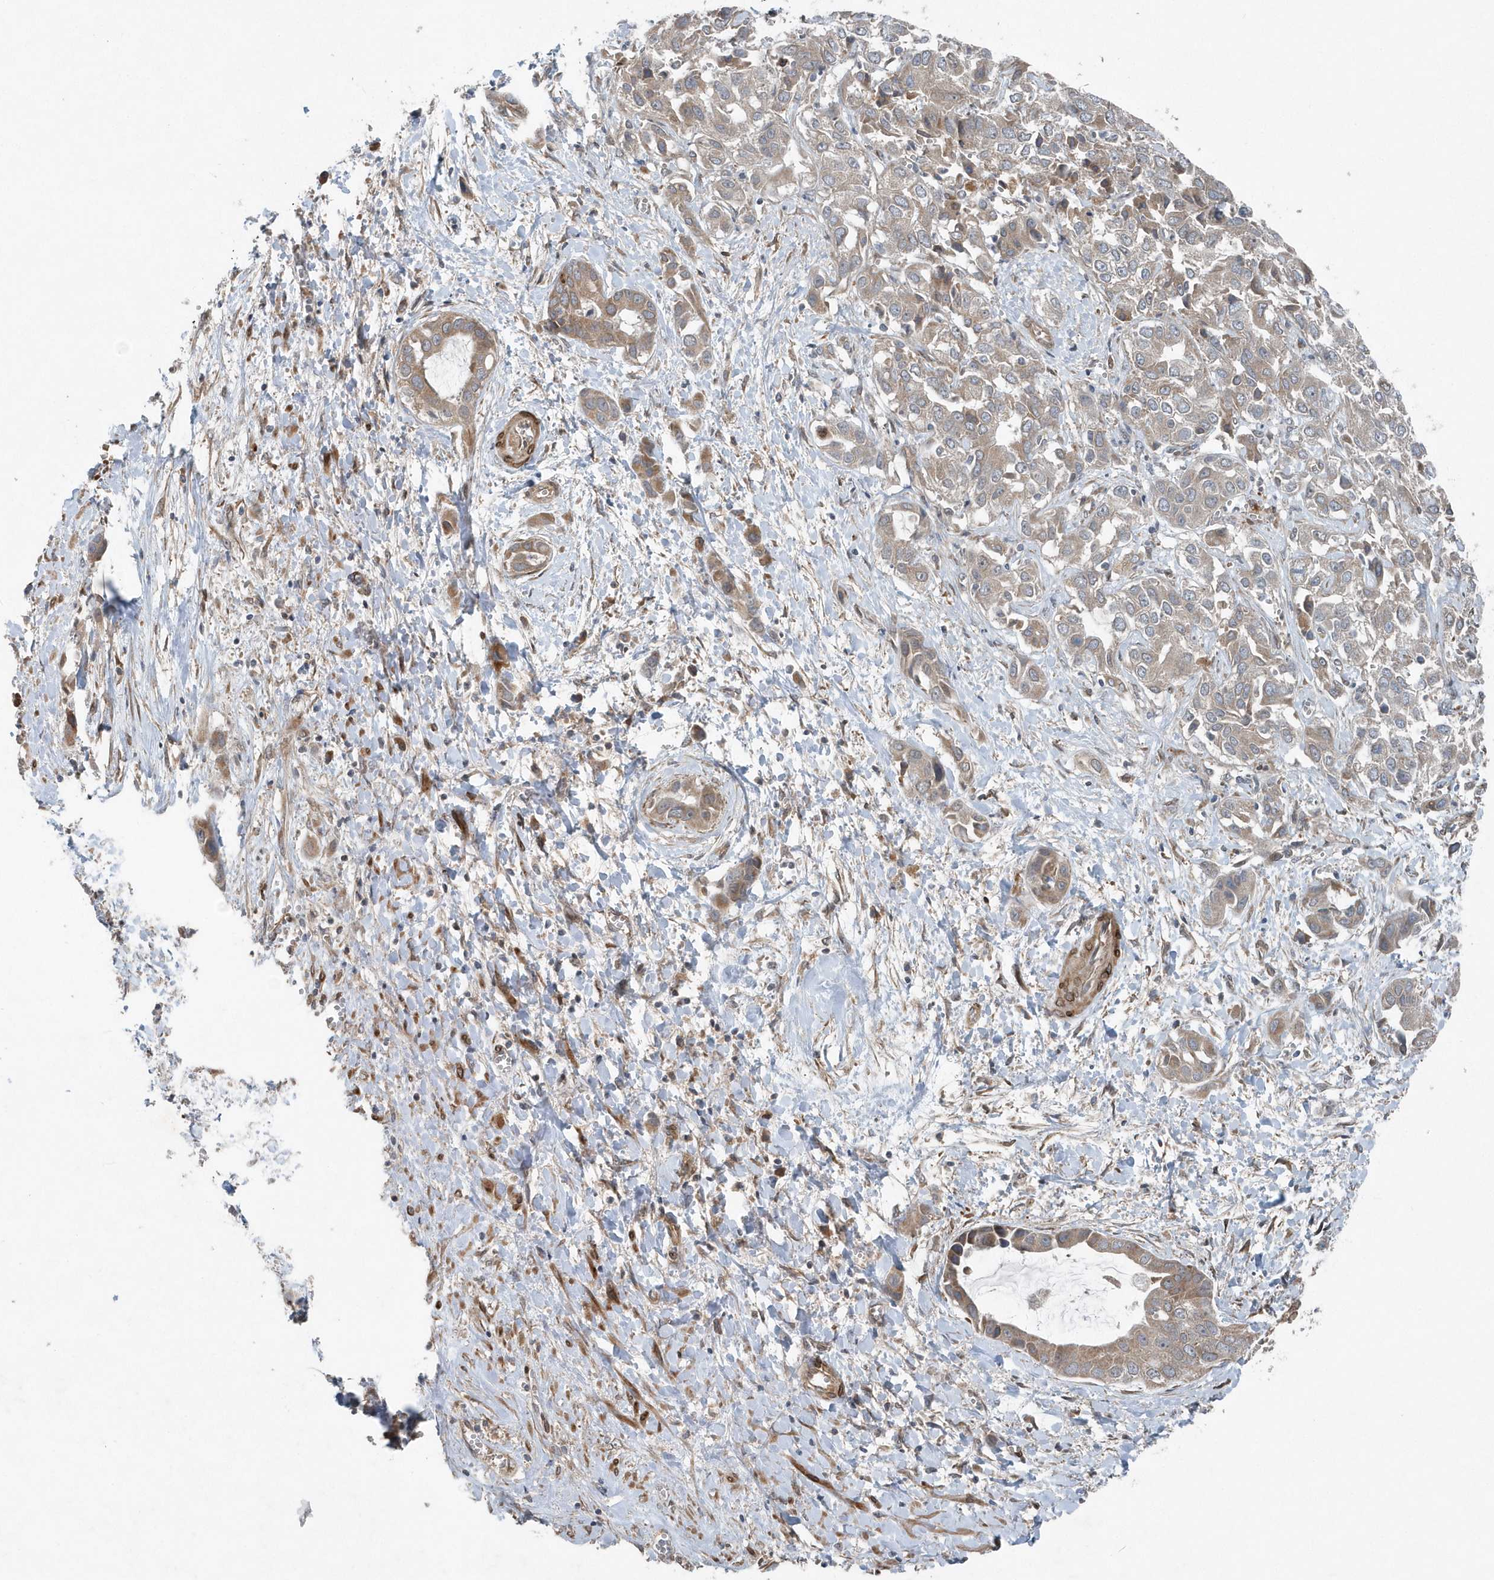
{"staining": {"intensity": "weak", "quantity": ">75%", "location": "cytoplasmic/membranous"}, "tissue": "liver cancer", "cell_type": "Tumor cells", "image_type": "cancer", "snomed": [{"axis": "morphology", "description": "Cholangiocarcinoma"}, {"axis": "topography", "description": "Liver"}], "caption": "Cholangiocarcinoma (liver) stained for a protein shows weak cytoplasmic/membranous positivity in tumor cells. The staining was performed using DAB (3,3'-diaminobenzidine), with brown indicating positive protein expression. Nuclei are stained blue with hematoxylin.", "gene": "MCC", "patient": {"sex": "female", "age": 52}}